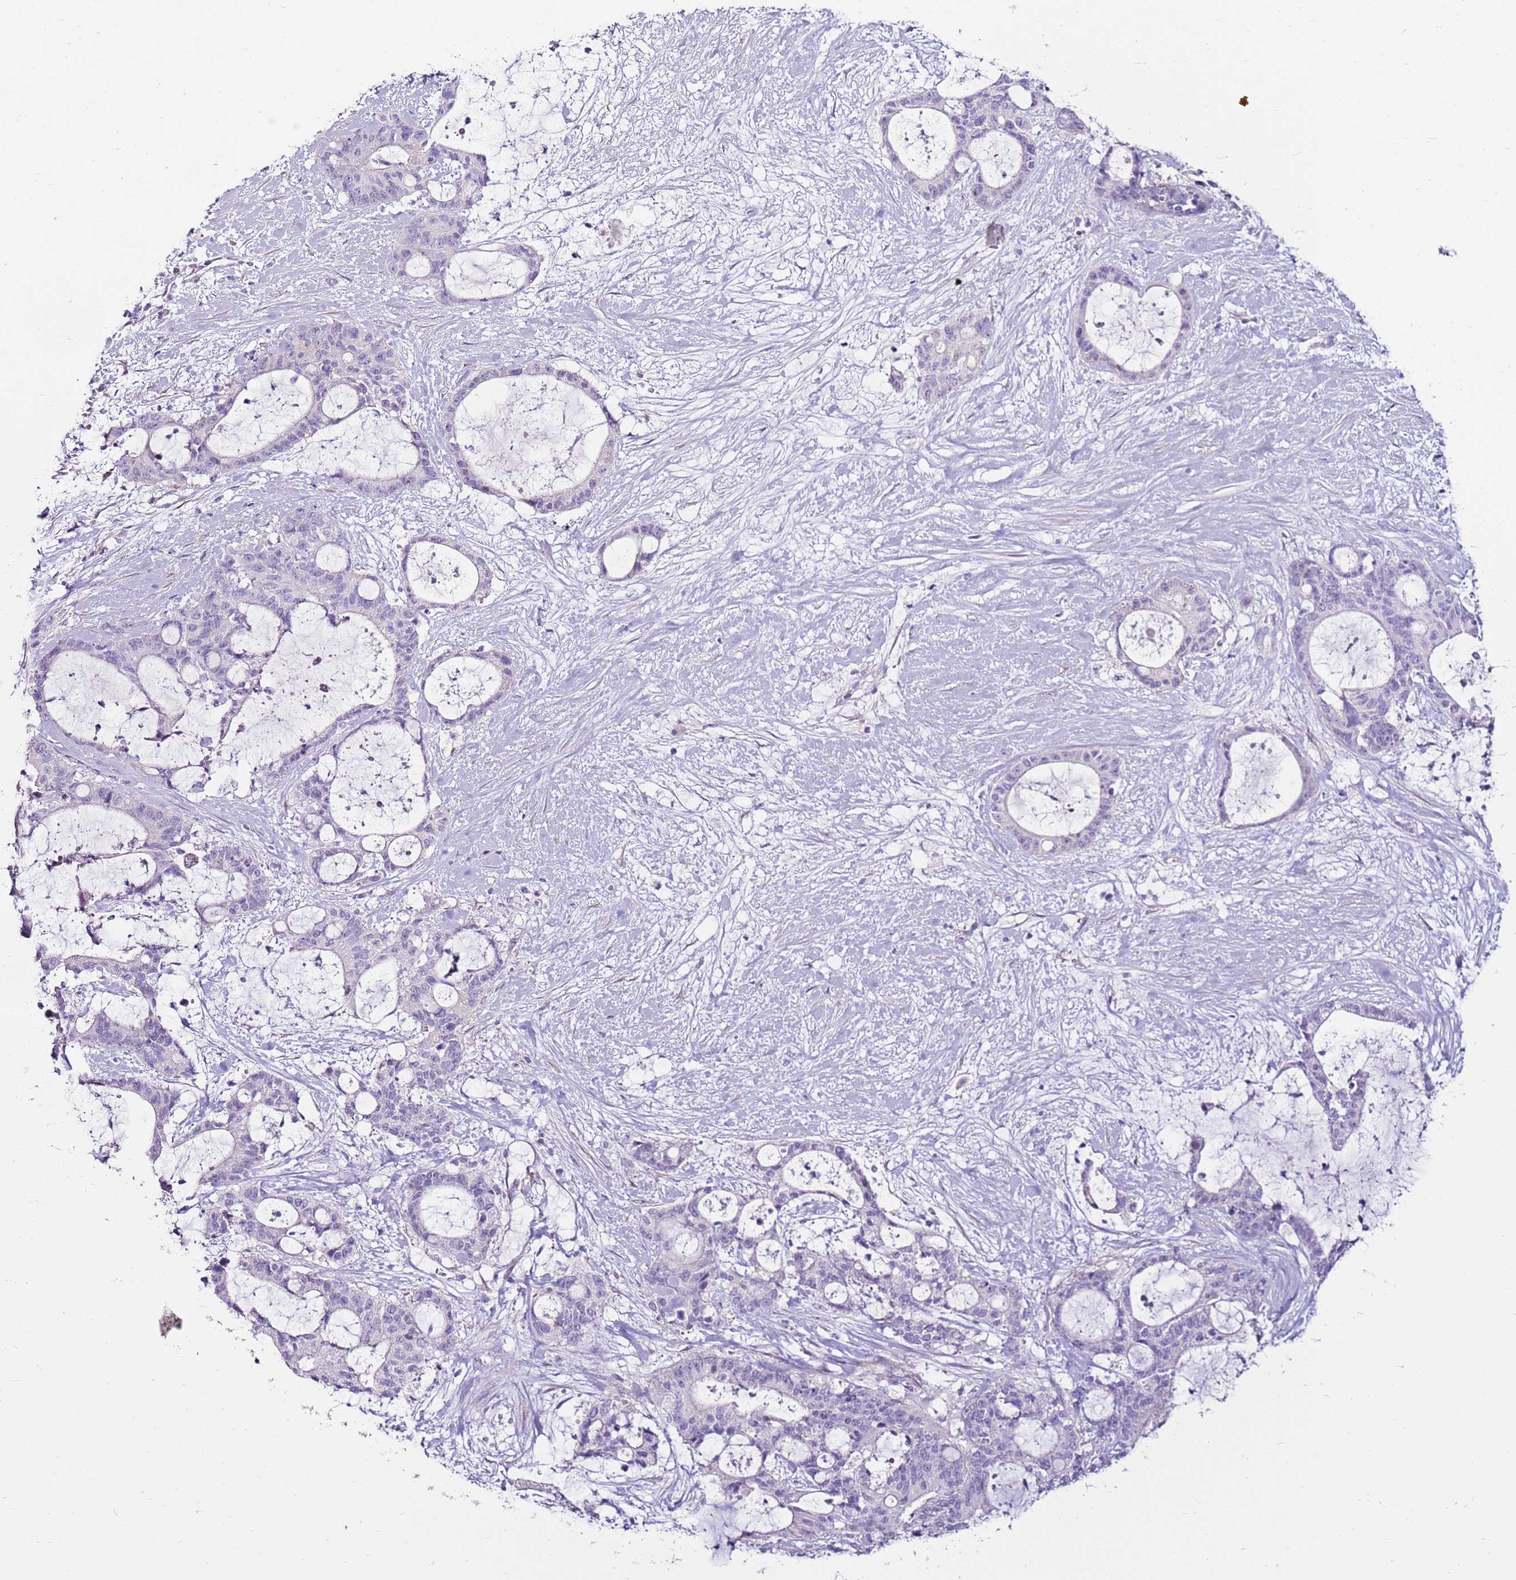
{"staining": {"intensity": "negative", "quantity": "none", "location": "none"}, "tissue": "liver cancer", "cell_type": "Tumor cells", "image_type": "cancer", "snomed": [{"axis": "morphology", "description": "Normal tissue, NOS"}, {"axis": "morphology", "description": "Cholangiocarcinoma"}, {"axis": "topography", "description": "Liver"}, {"axis": "topography", "description": "Peripheral nerve tissue"}], "caption": "A high-resolution micrograph shows immunohistochemistry staining of liver cholangiocarcinoma, which exhibits no significant staining in tumor cells.", "gene": "SLC38A5", "patient": {"sex": "female", "age": 73}}